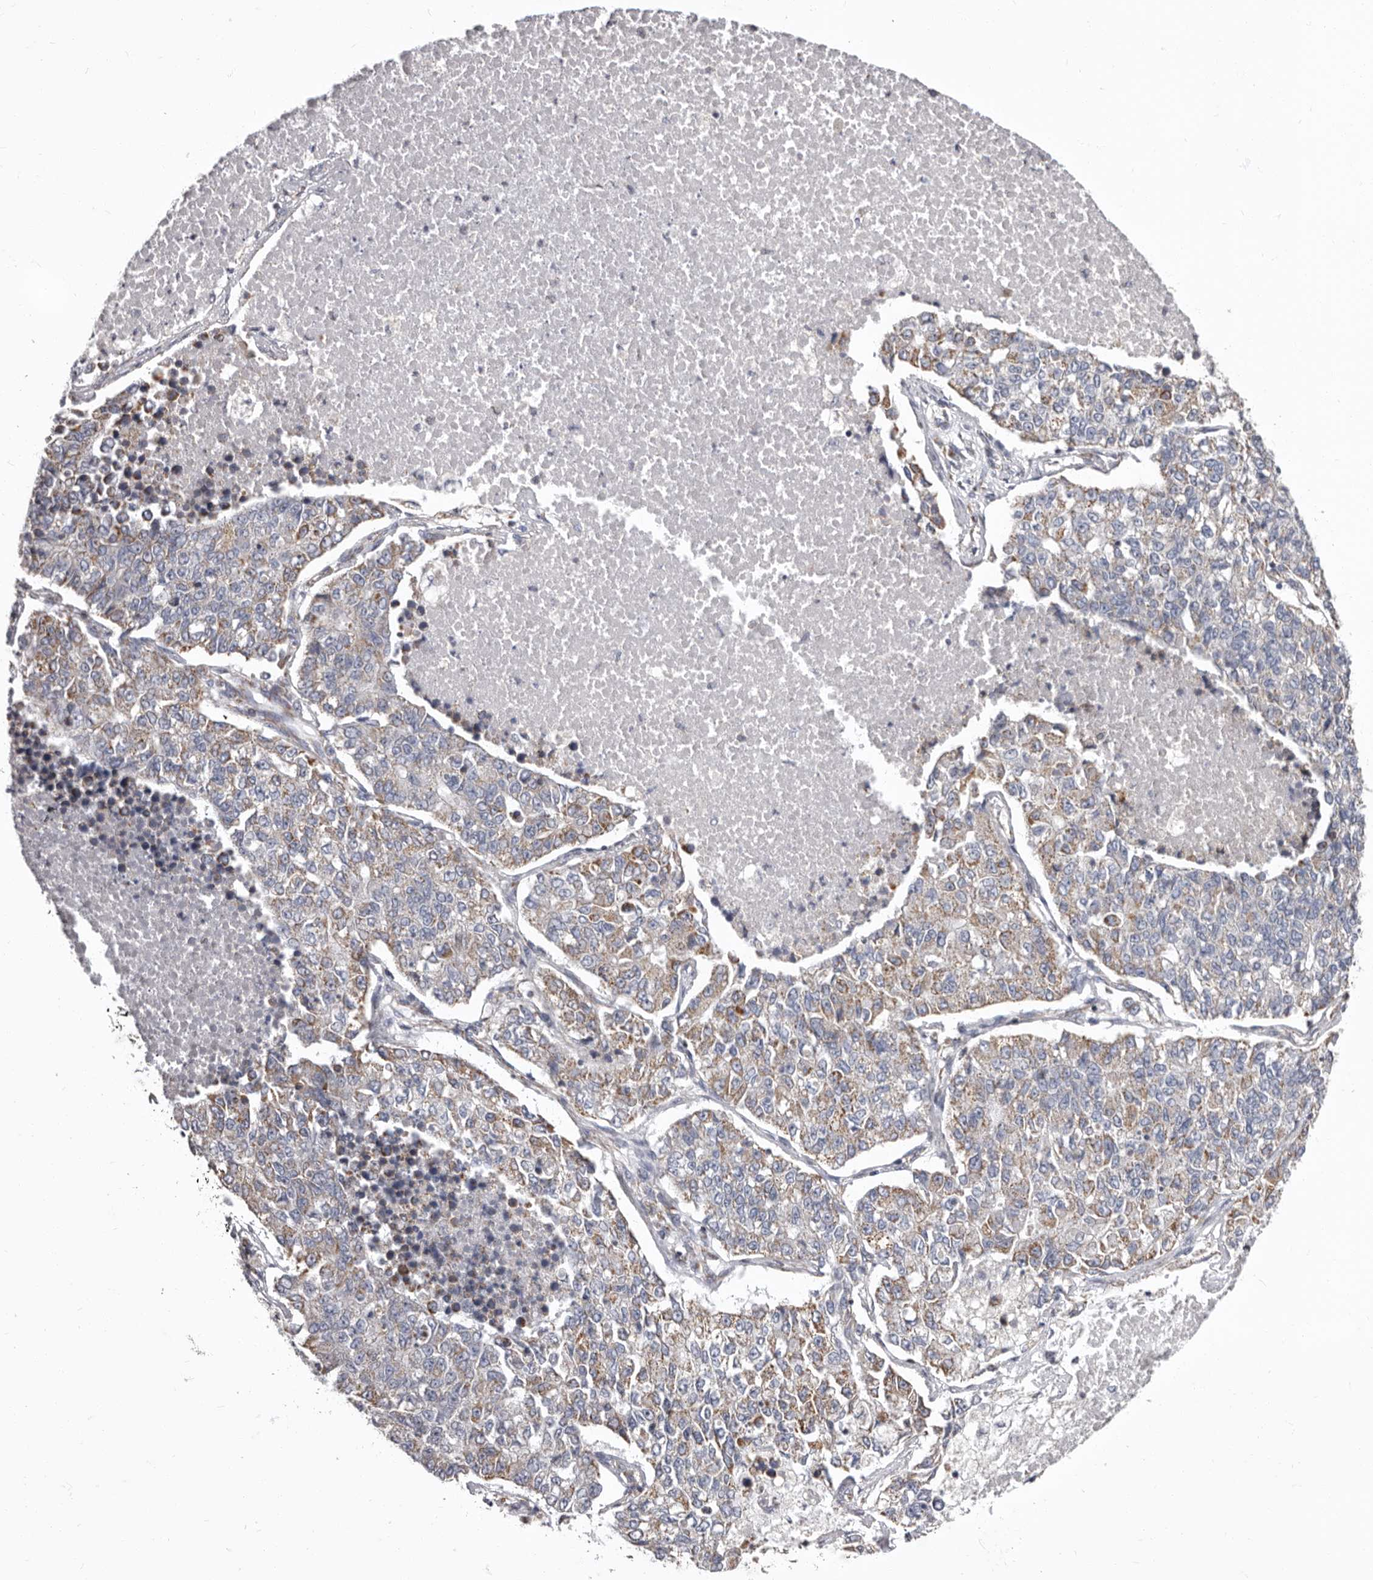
{"staining": {"intensity": "moderate", "quantity": "25%-75%", "location": "cytoplasmic/membranous"}, "tissue": "lung cancer", "cell_type": "Tumor cells", "image_type": "cancer", "snomed": [{"axis": "morphology", "description": "Adenocarcinoma, NOS"}, {"axis": "topography", "description": "Lung"}], "caption": "Brown immunohistochemical staining in lung cancer demonstrates moderate cytoplasmic/membranous positivity in about 25%-75% of tumor cells. (DAB = brown stain, brightfield microscopy at high magnification).", "gene": "FMO2", "patient": {"sex": "male", "age": 49}}